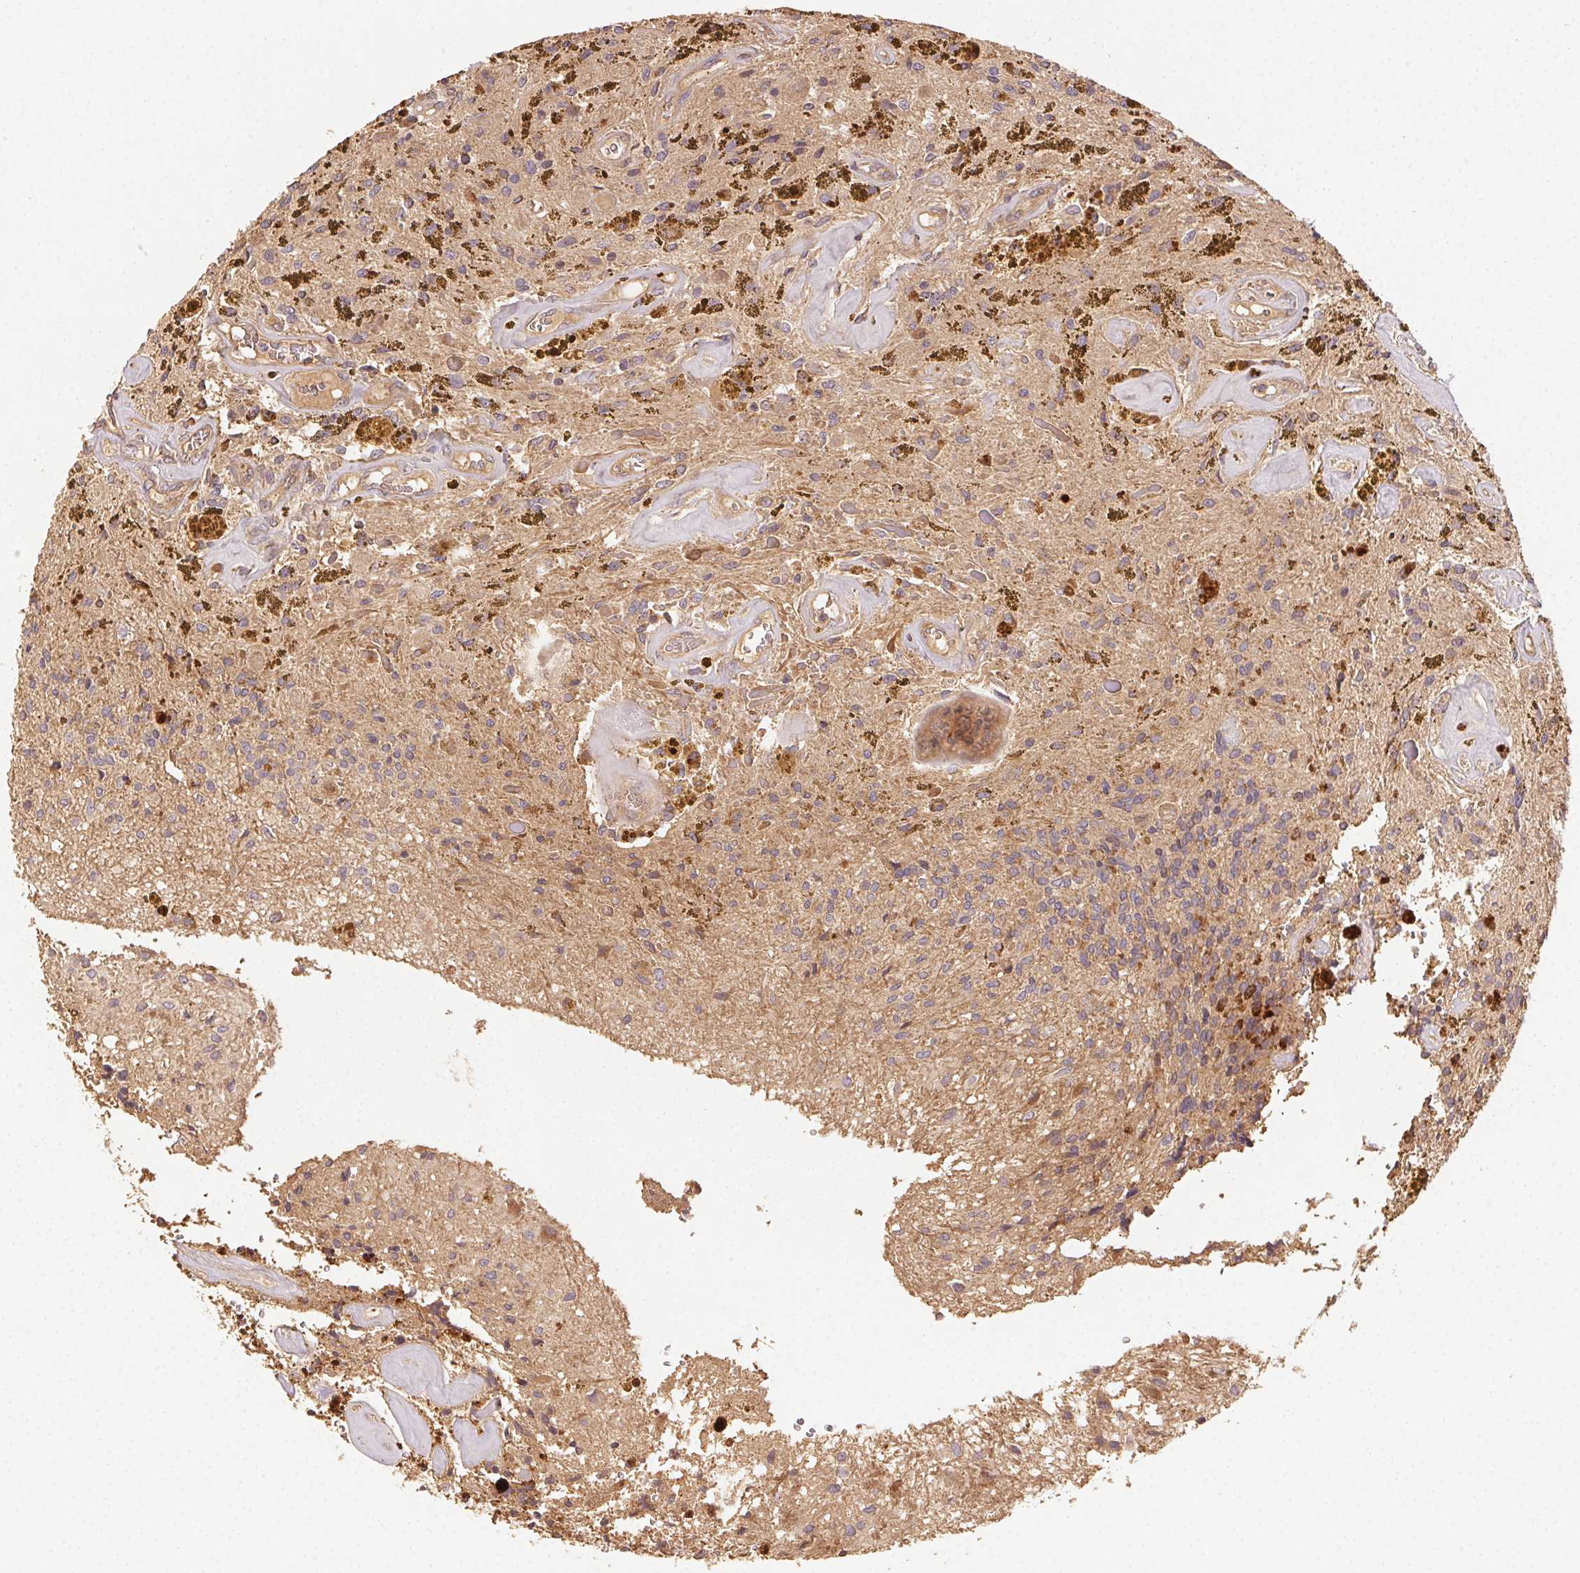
{"staining": {"intensity": "weak", "quantity": "25%-75%", "location": "cytoplasmic/membranous"}, "tissue": "glioma", "cell_type": "Tumor cells", "image_type": "cancer", "snomed": [{"axis": "morphology", "description": "Glioma, malignant, Low grade"}, {"axis": "topography", "description": "Cerebellum"}], "caption": "Immunohistochemistry of human glioma reveals low levels of weak cytoplasmic/membranous positivity in about 25%-75% of tumor cells.", "gene": "RALA", "patient": {"sex": "female", "age": 14}}